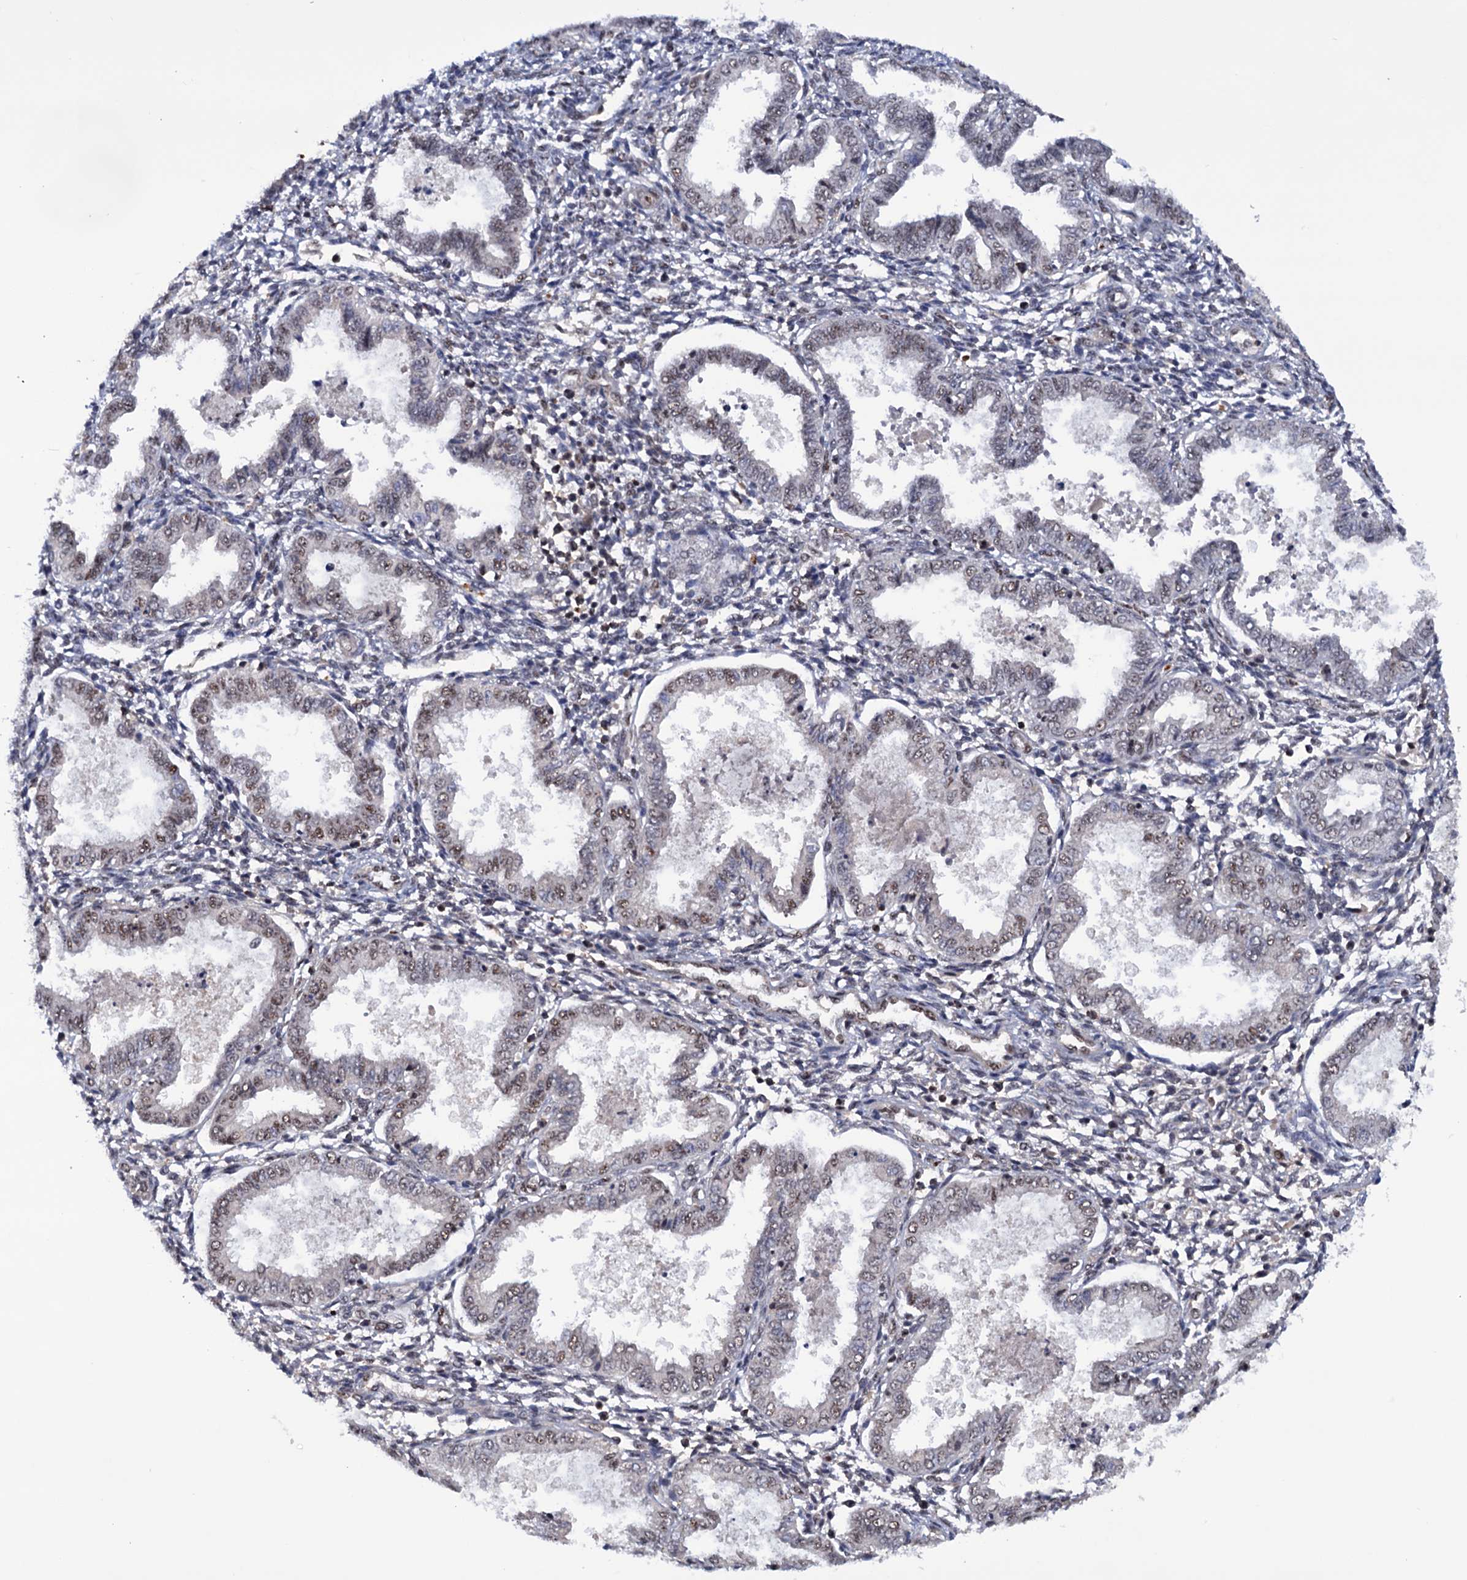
{"staining": {"intensity": "weak", "quantity": "<25%", "location": "nuclear"}, "tissue": "endometrium", "cell_type": "Cells in endometrial stroma", "image_type": "normal", "snomed": [{"axis": "morphology", "description": "Normal tissue, NOS"}, {"axis": "topography", "description": "Endometrium"}], "caption": "Human endometrium stained for a protein using IHC shows no staining in cells in endometrial stroma.", "gene": "TBC1D12", "patient": {"sex": "female", "age": 33}}